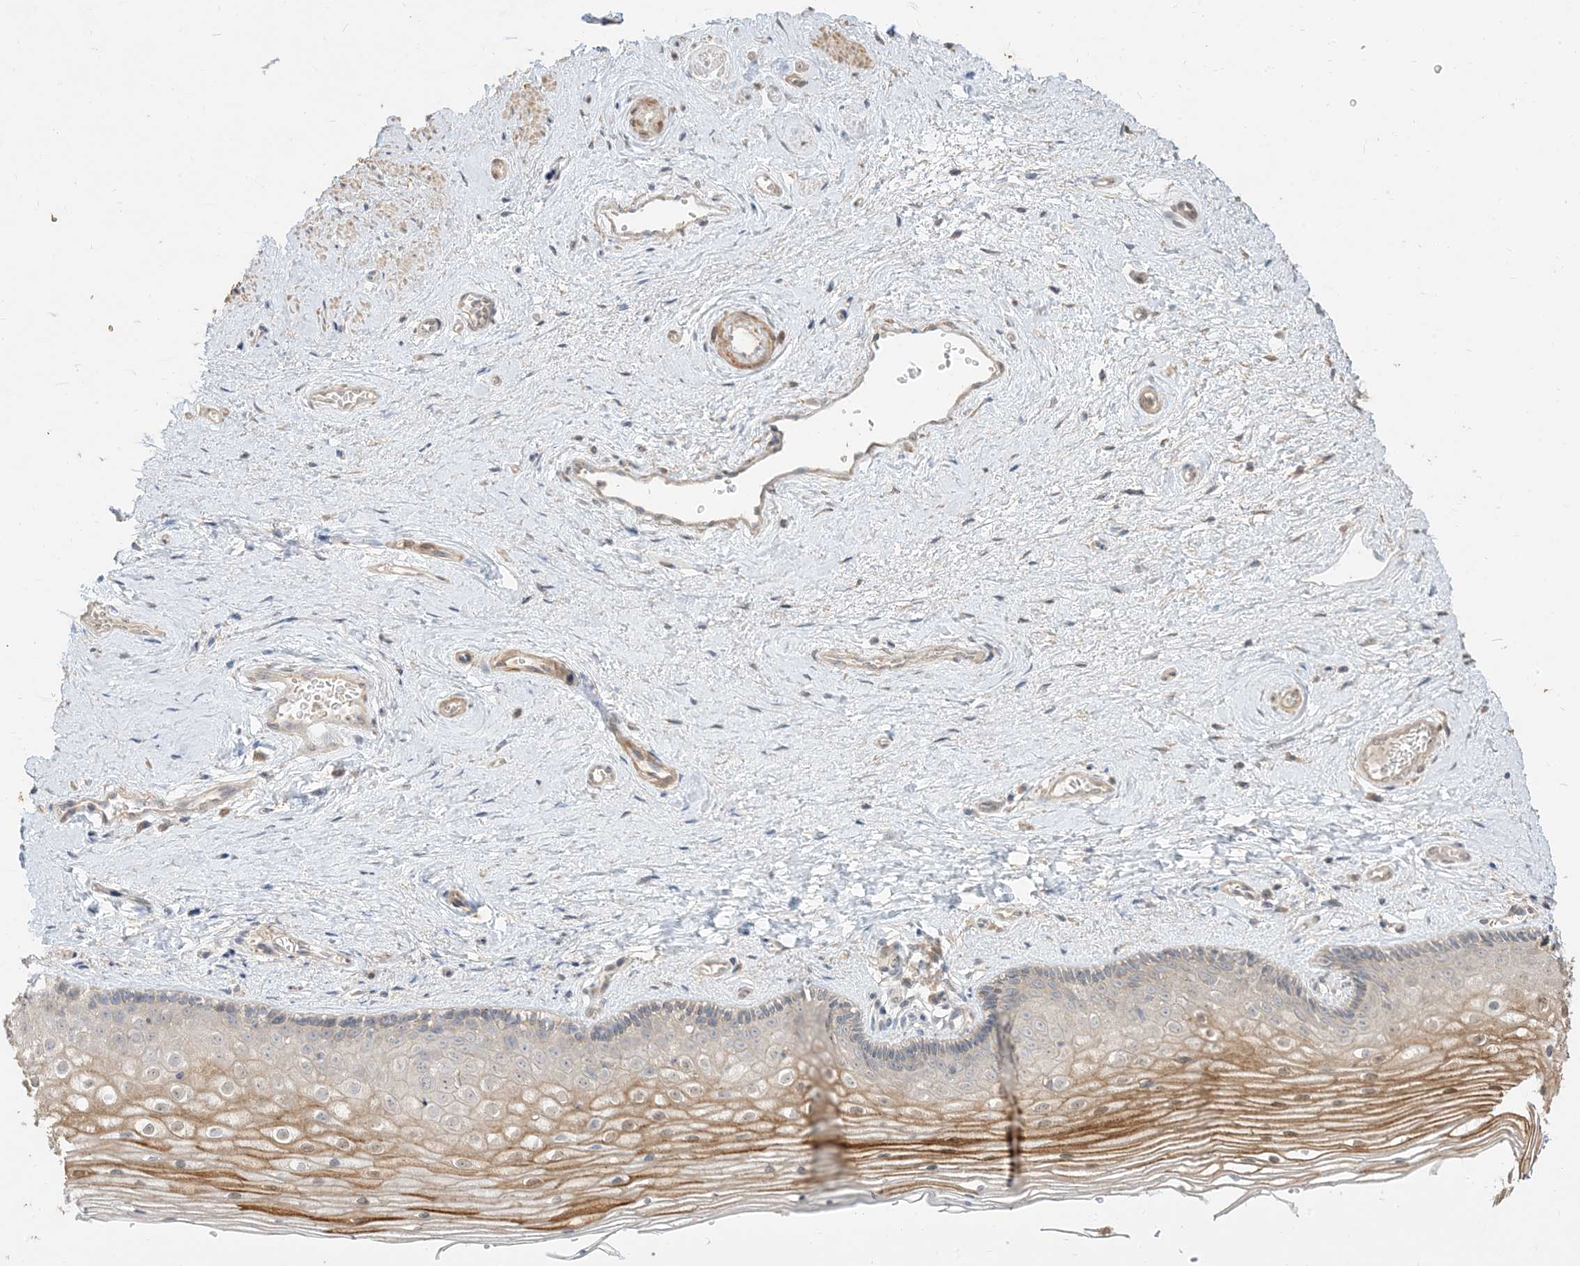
{"staining": {"intensity": "moderate", "quantity": "25%-75%", "location": "cytoplasmic/membranous,nuclear"}, "tissue": "vagina", "cell_type": "Squamous epithelial cells", "image_type": "normal", "snomed": [{"axis": "morphology", "description": "Normal tissue, NOS"}, {"axis": "topography", "description": "Vagina"}], "caption": "A histopathology image of human vagina stained for a protein demonstrates moderate cytoplasmic/membranous,nuclear brown staining in squamous epithelial cells. (DAB (3,3'-diaminobenzidine) = brown stain, brightfield microscopy at high magnification).", "gene": "RNF175", "patient": {"sex": "female", "age": 46}}